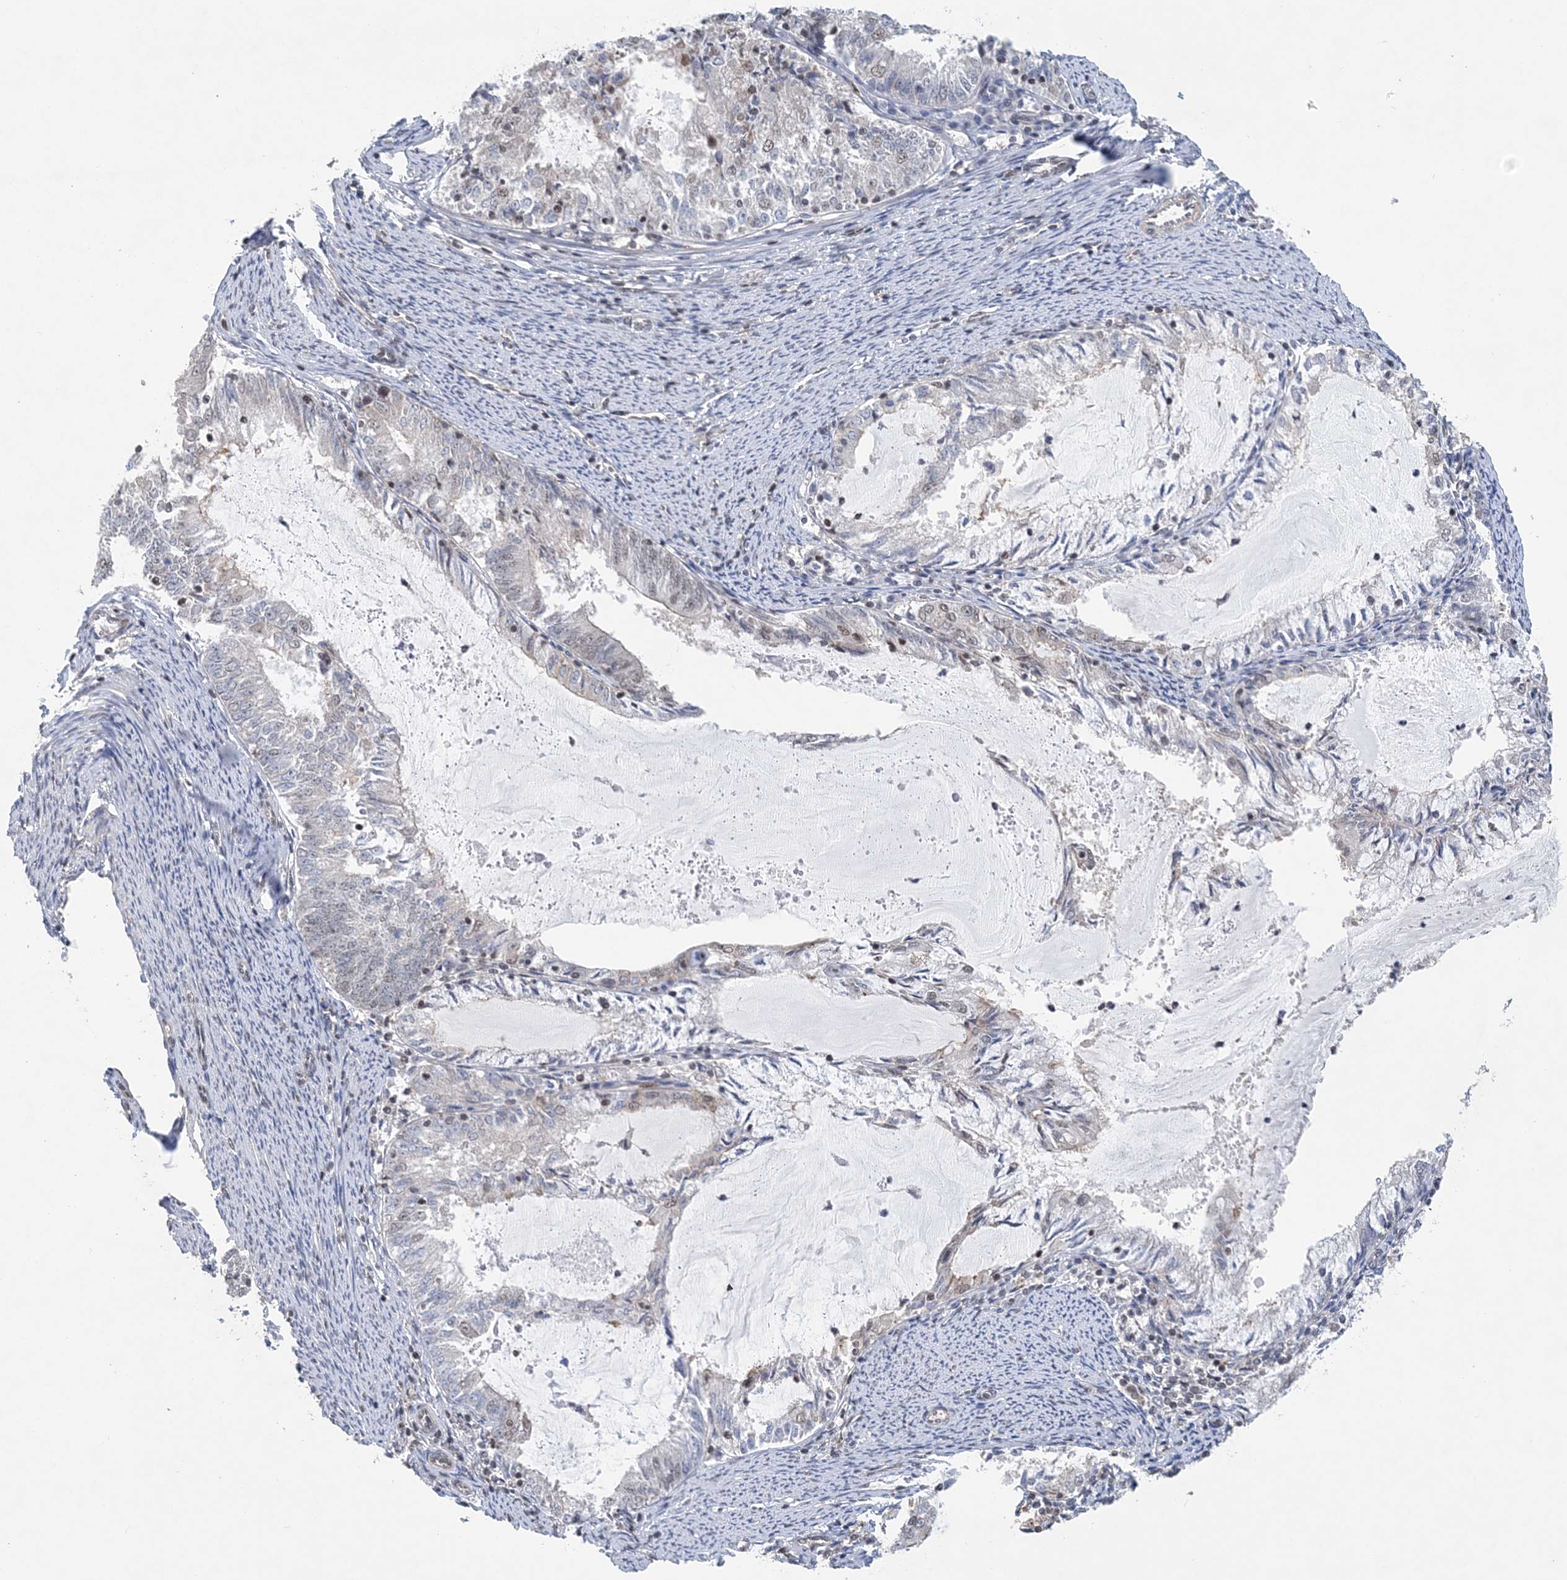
{"staining": {"intensity": "weak", "quantity": "<25%", "location": "nuclear"}, "tissue": "endometrial cancer", "cell_type": "Tumor cells", "image_type": "cancer", "snomed": [{"axis": "morphology", "description": "Adenocarcinoma, NOS"}, {"axis": "topography", "description": "Endometrium"}], "caption": "Endometrial adenocarcinoma stained for a protein using immunohistochemistry (IHC) shows no positivity tumor cells.", "gene": "CCDC152", "patient": {"sex": "female", "age": 57}}